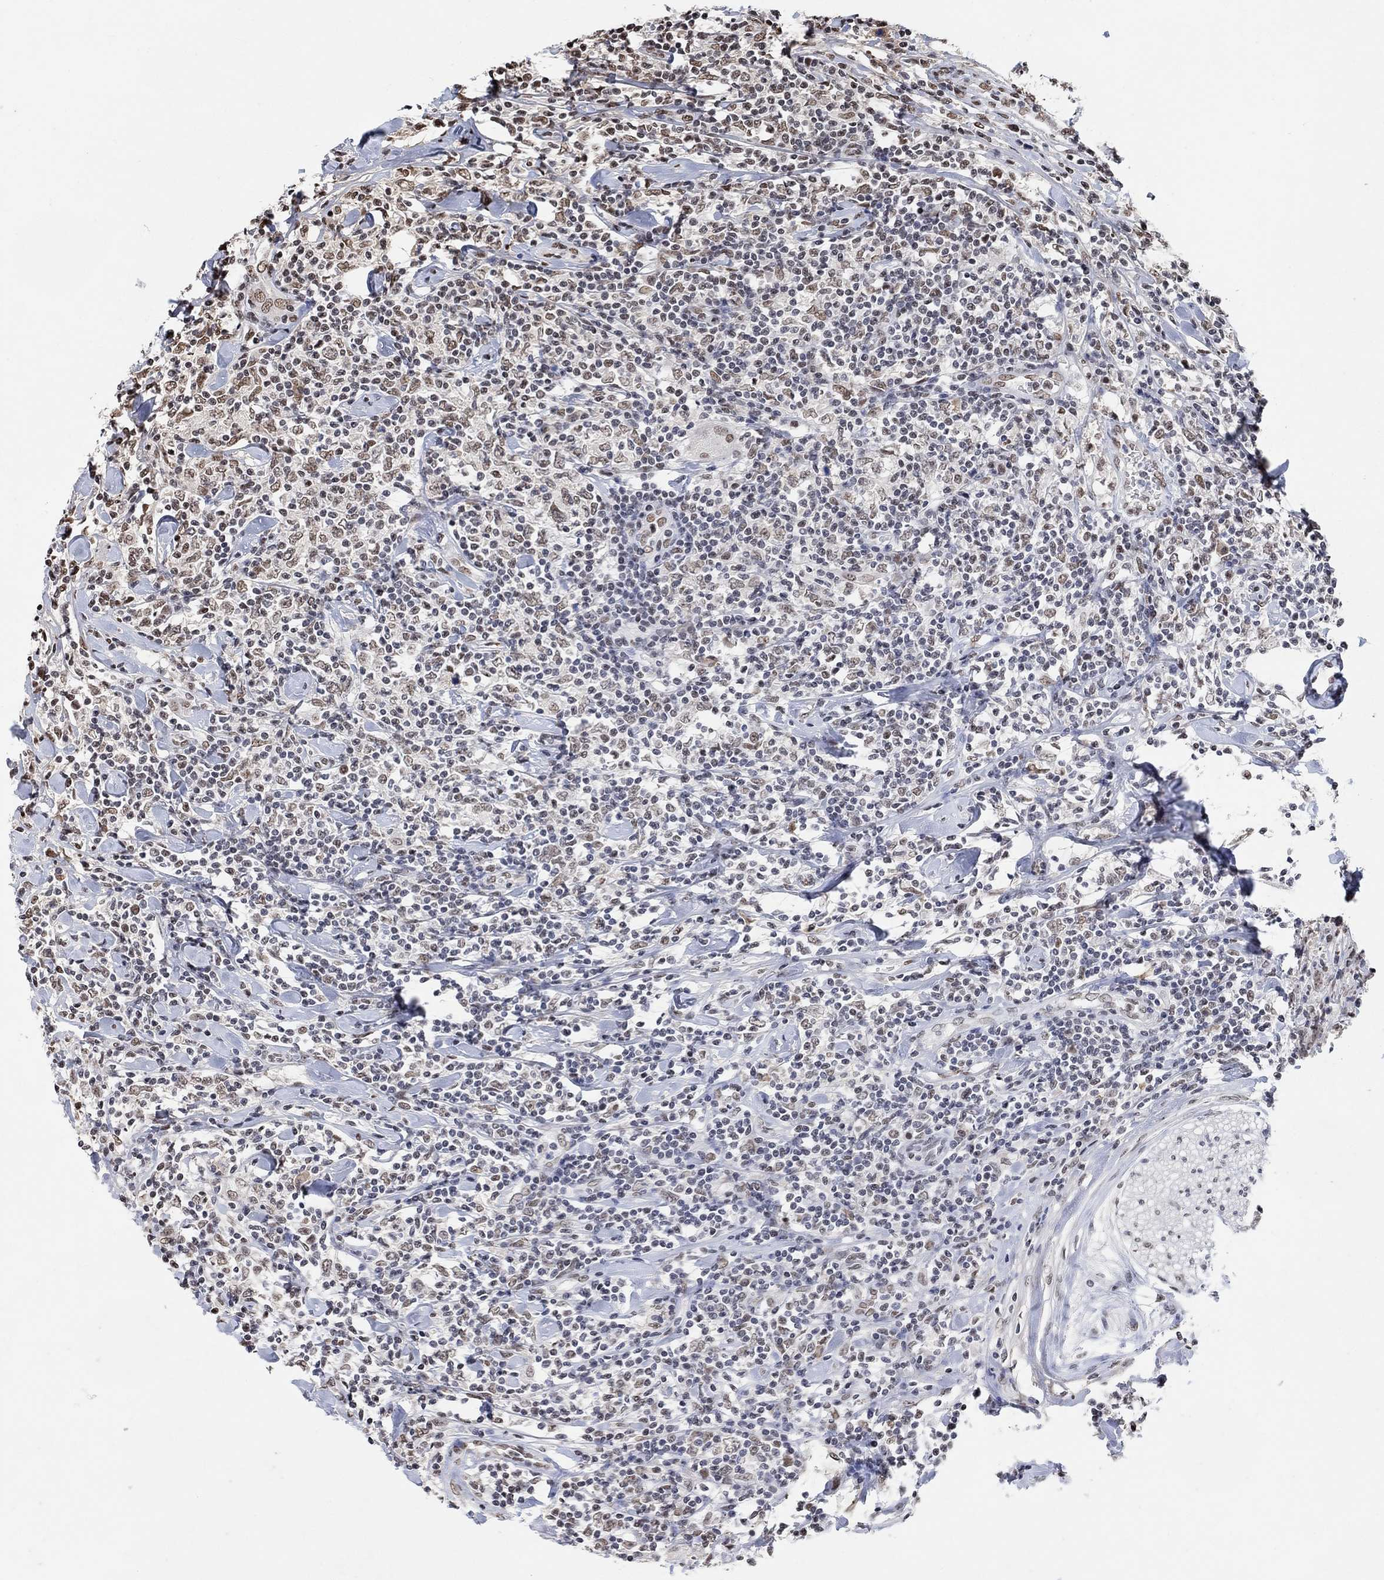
{"staining": {"intensity": "weak", "quantity": ">75%", "location": "nuclear"}, "tissue": "lymphoma", "cell_type": "Tumor cells", "image_type": "cancer", "snomed": [{"axis": "morphology", "description": "Malignant lymphoma, non-Hodgkin's type, High grade"}, {"axis": "topography", "description": "Lymph node"}], "caption": "An image showing weak nuclear positivity in about >75% of tumor cells in malignant lymphoma, non-Hodgkin's type (high-grade), as visualized by brown immunohistochemical staining.", "gene": "USP39", "patient": {"sex": "female", "age": 84}}